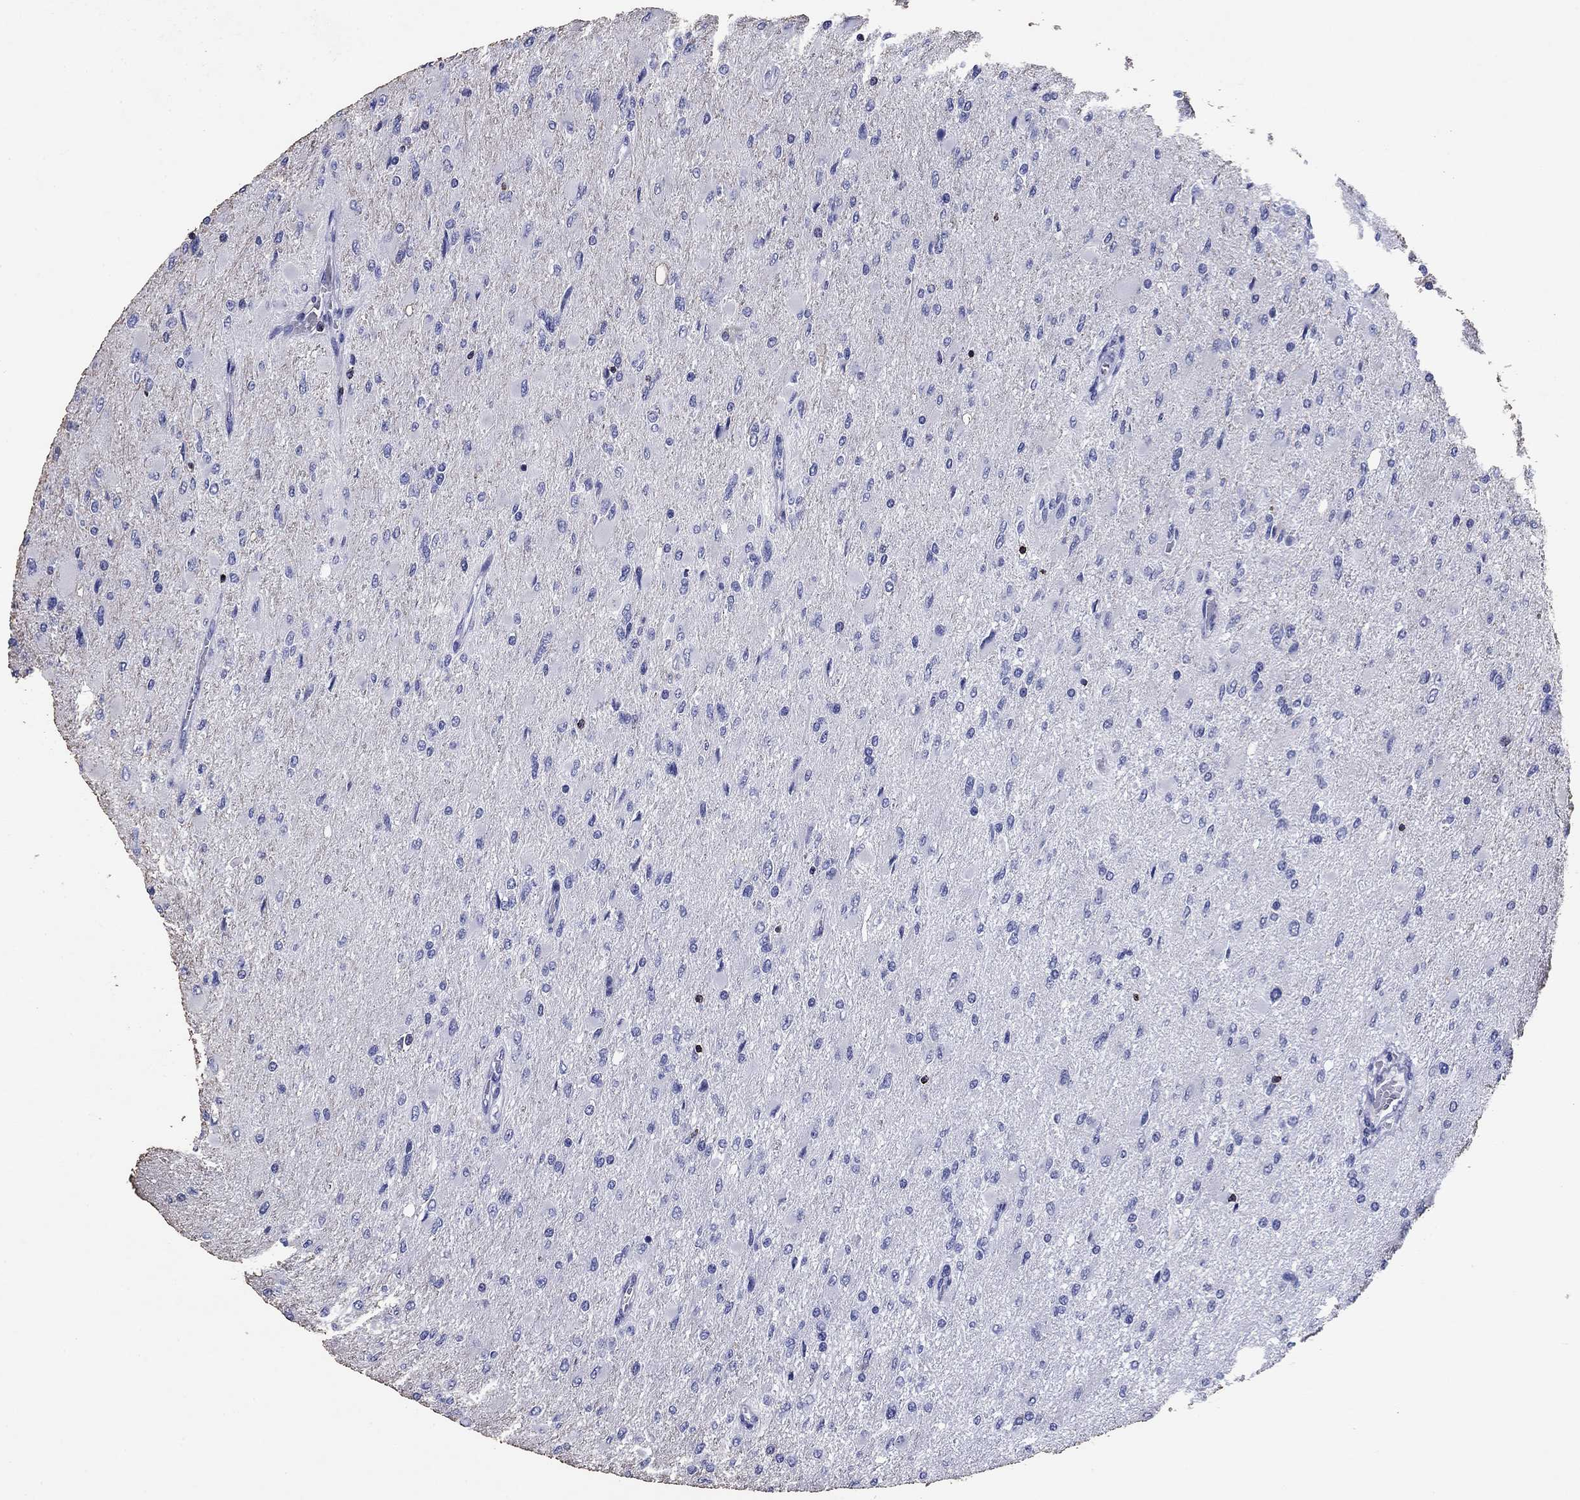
{"staining": {"intensity": "negative", "quantity": "none", "location": "none"}, "tissue": "glioma", "cell_type": "Tumor cells", "image_type": "cancer", "snomed": [{"axis": "morphology", "description": "Glioma, malignant, High grade"}, {"axis": "topography", "description": "Cerebral cortex"}], "caption": "Immunohistochemical staining of human malignant glioma (high-grade) shows no significant expression in tumor cells. Nuclei are stained in blue.", "gene": "GZMK", "patient": {"sex": "female", "age": 36}}